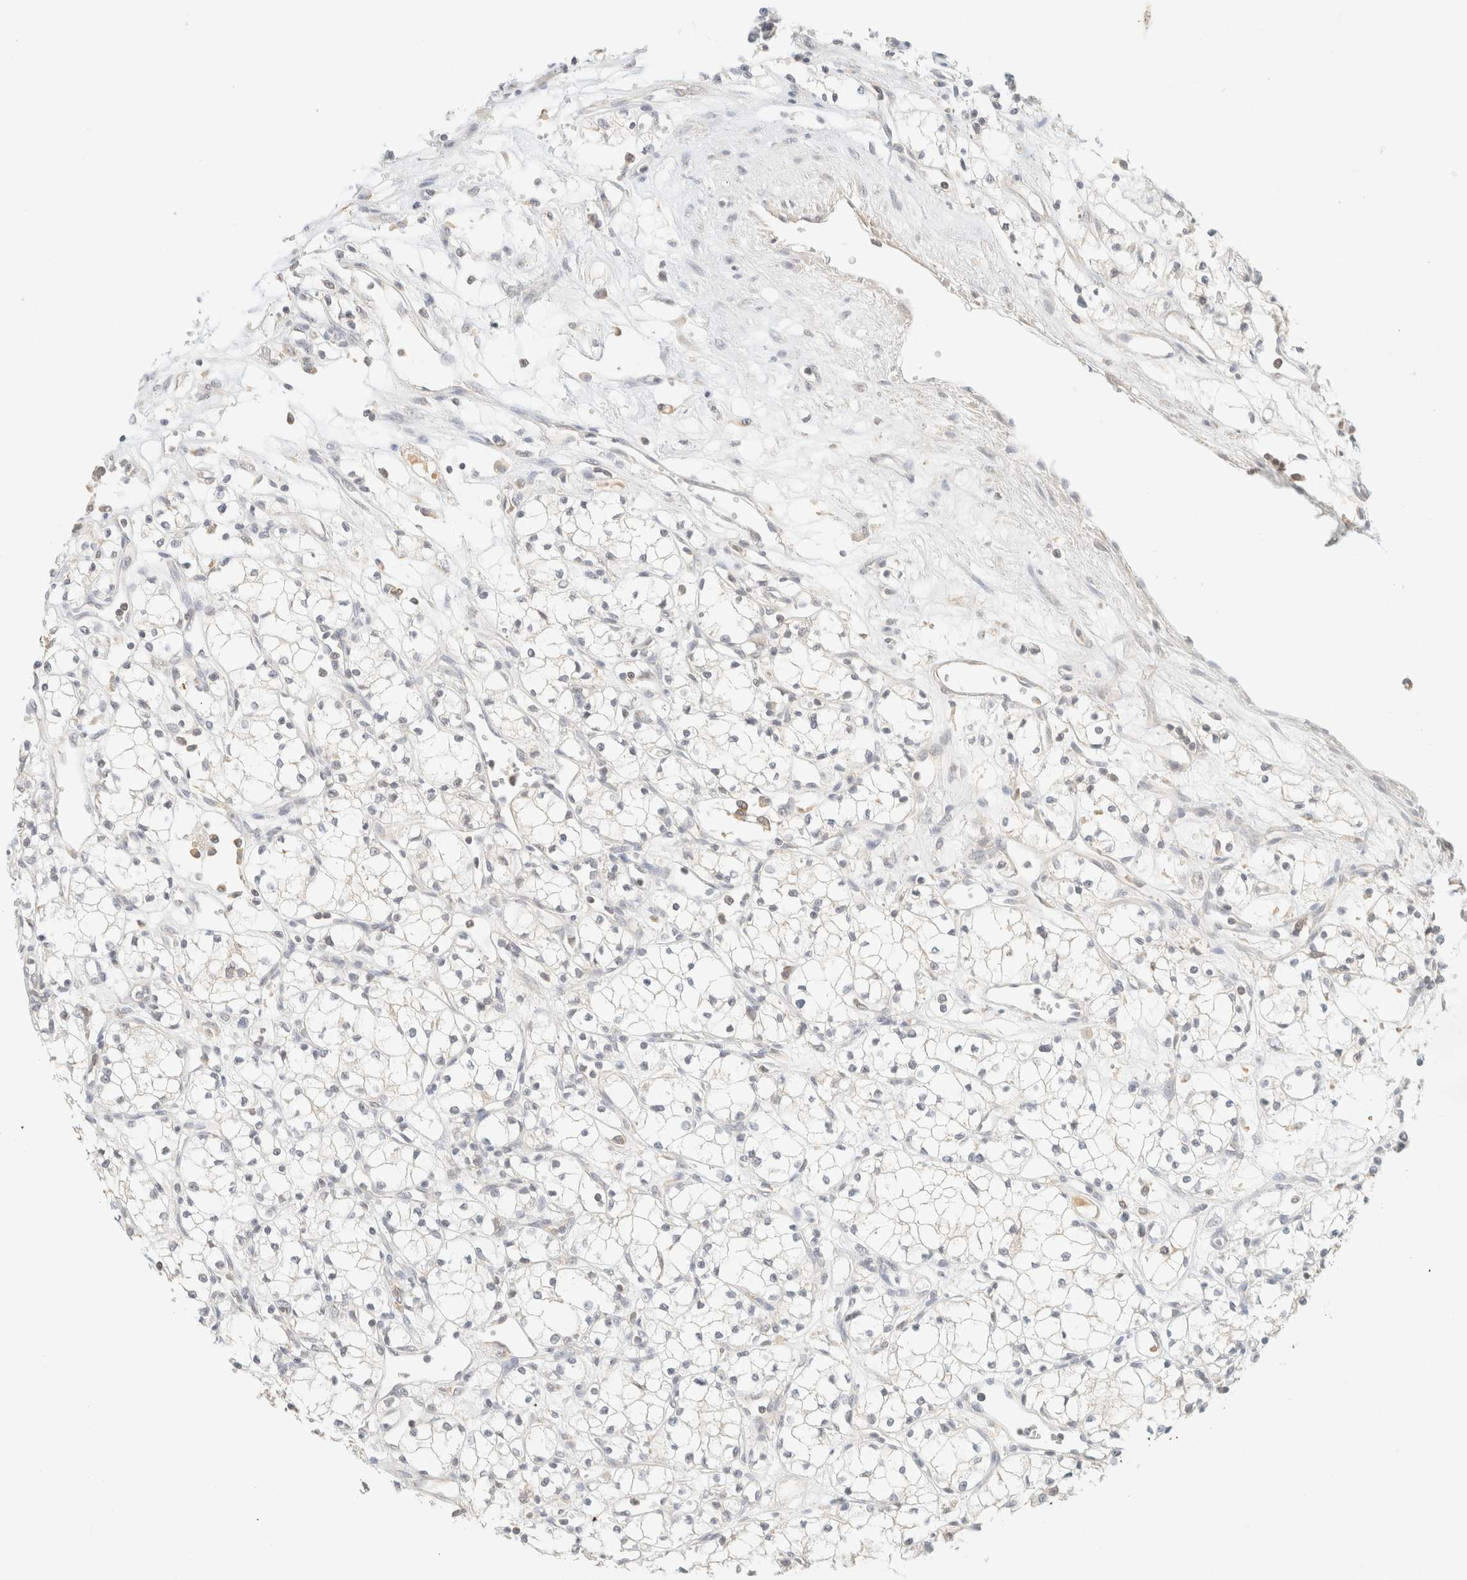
{"staining": {"intensity": "negative", "quantity": "none", "location": "none"}, "tissue": "renal cancer", "cell_type": "Tumor cells", "image_type": "cancer", "snomed": [{"axis": "morphology", "description": "Normal tissue, NOS"}, {"axis": "morphology", "description": "Adenocarcinoma, NOS"}, {"axis": "topography", "description": "Kidney"}], "caption": "A histopathology image of human renal cancer is negative for staining in tumor cells. (Brightfield microscopy of DAB (3,3'-diaminobenzidine) immunohistochemistry at high magnification).", "gene": "TIMD4", "patient": {"sex": "male", "age": 59}}